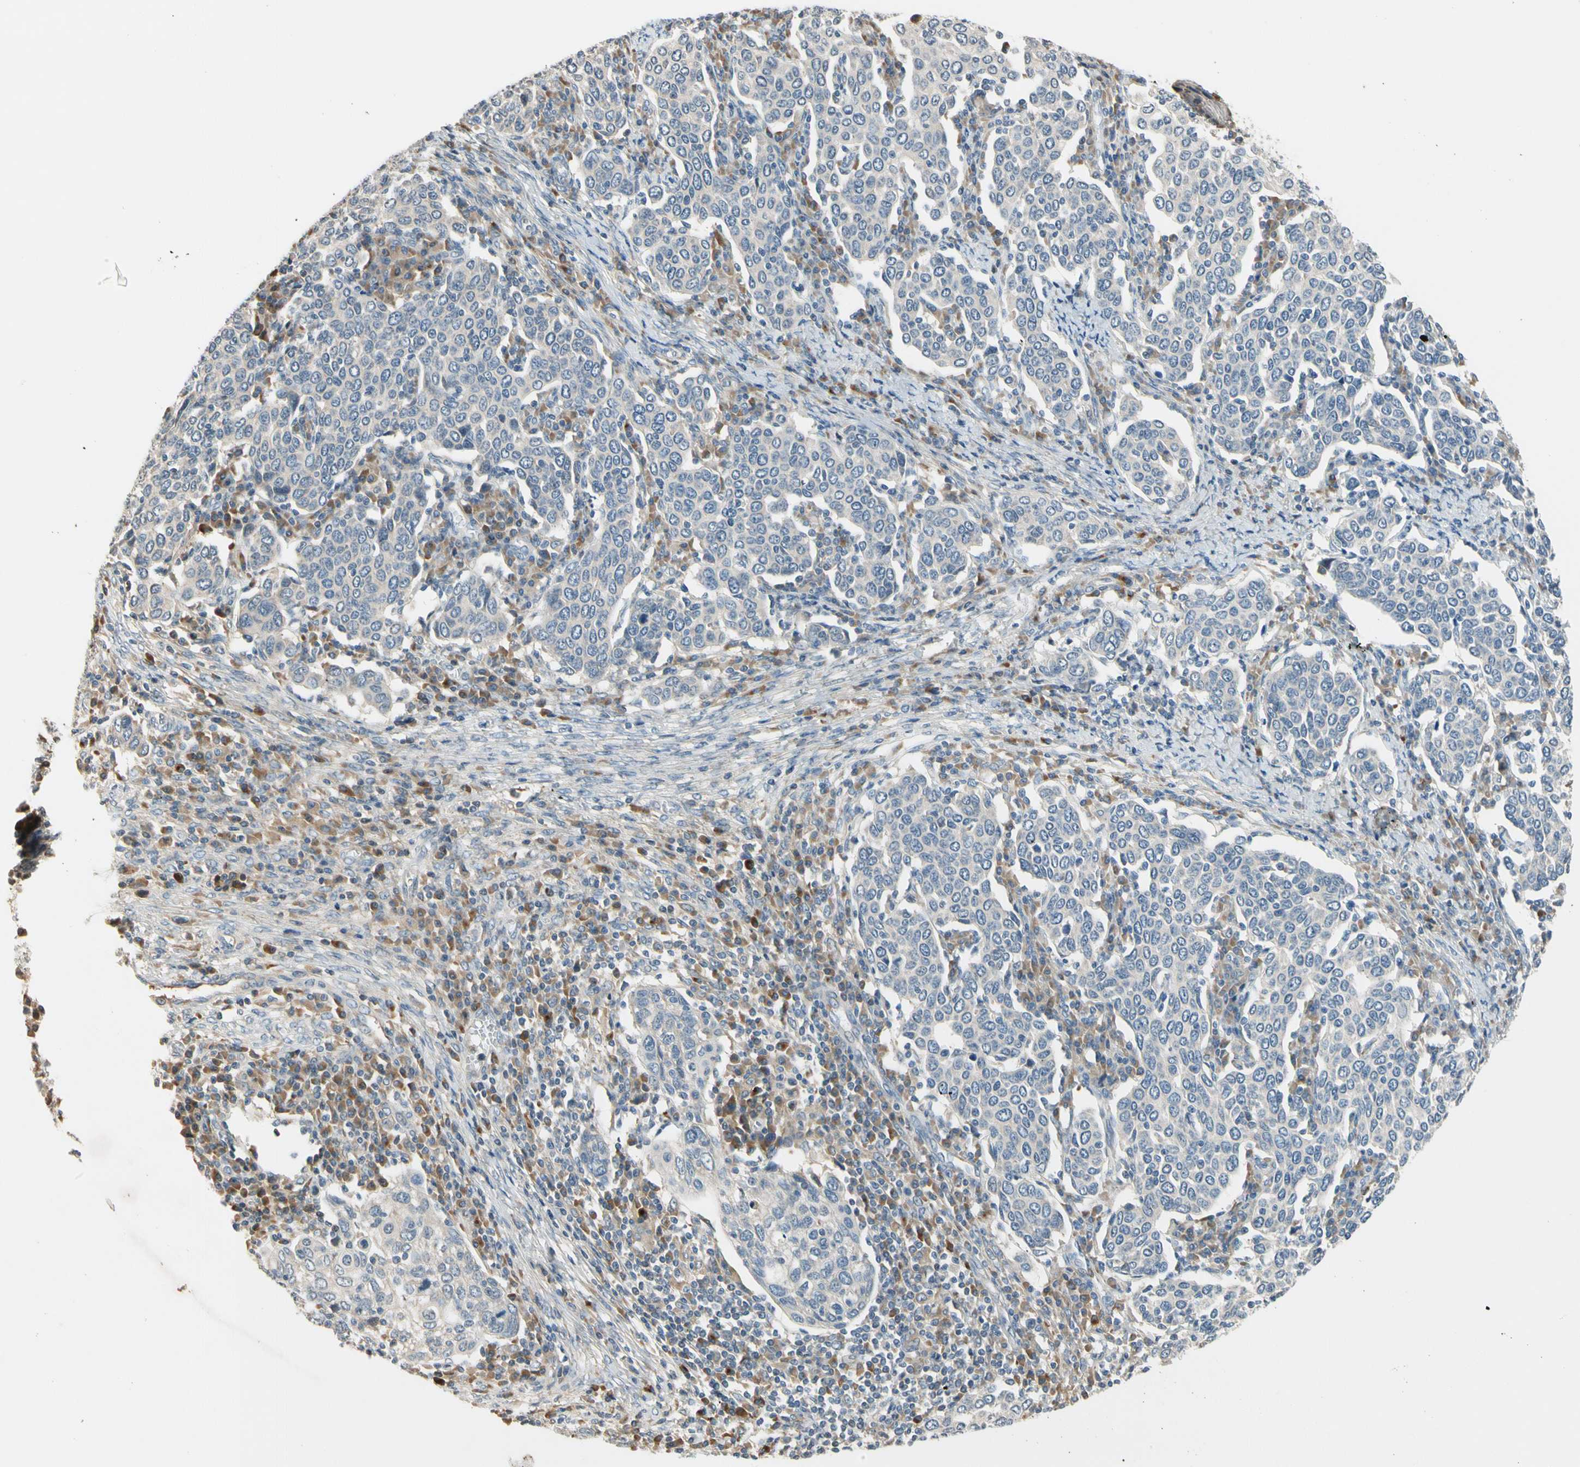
{"staining": {"intensity": "negative", "quantity": "none", "location": "none"}, "tissue": "cervical cancer", "cell_type": "Tumor cells", "image_type": "cancer", "snomed": [{"axis": "morphology", "description": "Squamous cell carcinoma, NOS"}, {"axis": "topography", "description": "Cervix"}], "caption": "The photomicrograph reveals no staining of tumor cells in squamous cell carcinoma (cervical).", "gene": "C4A", "patient": {"sex": "female", "age": 40}}